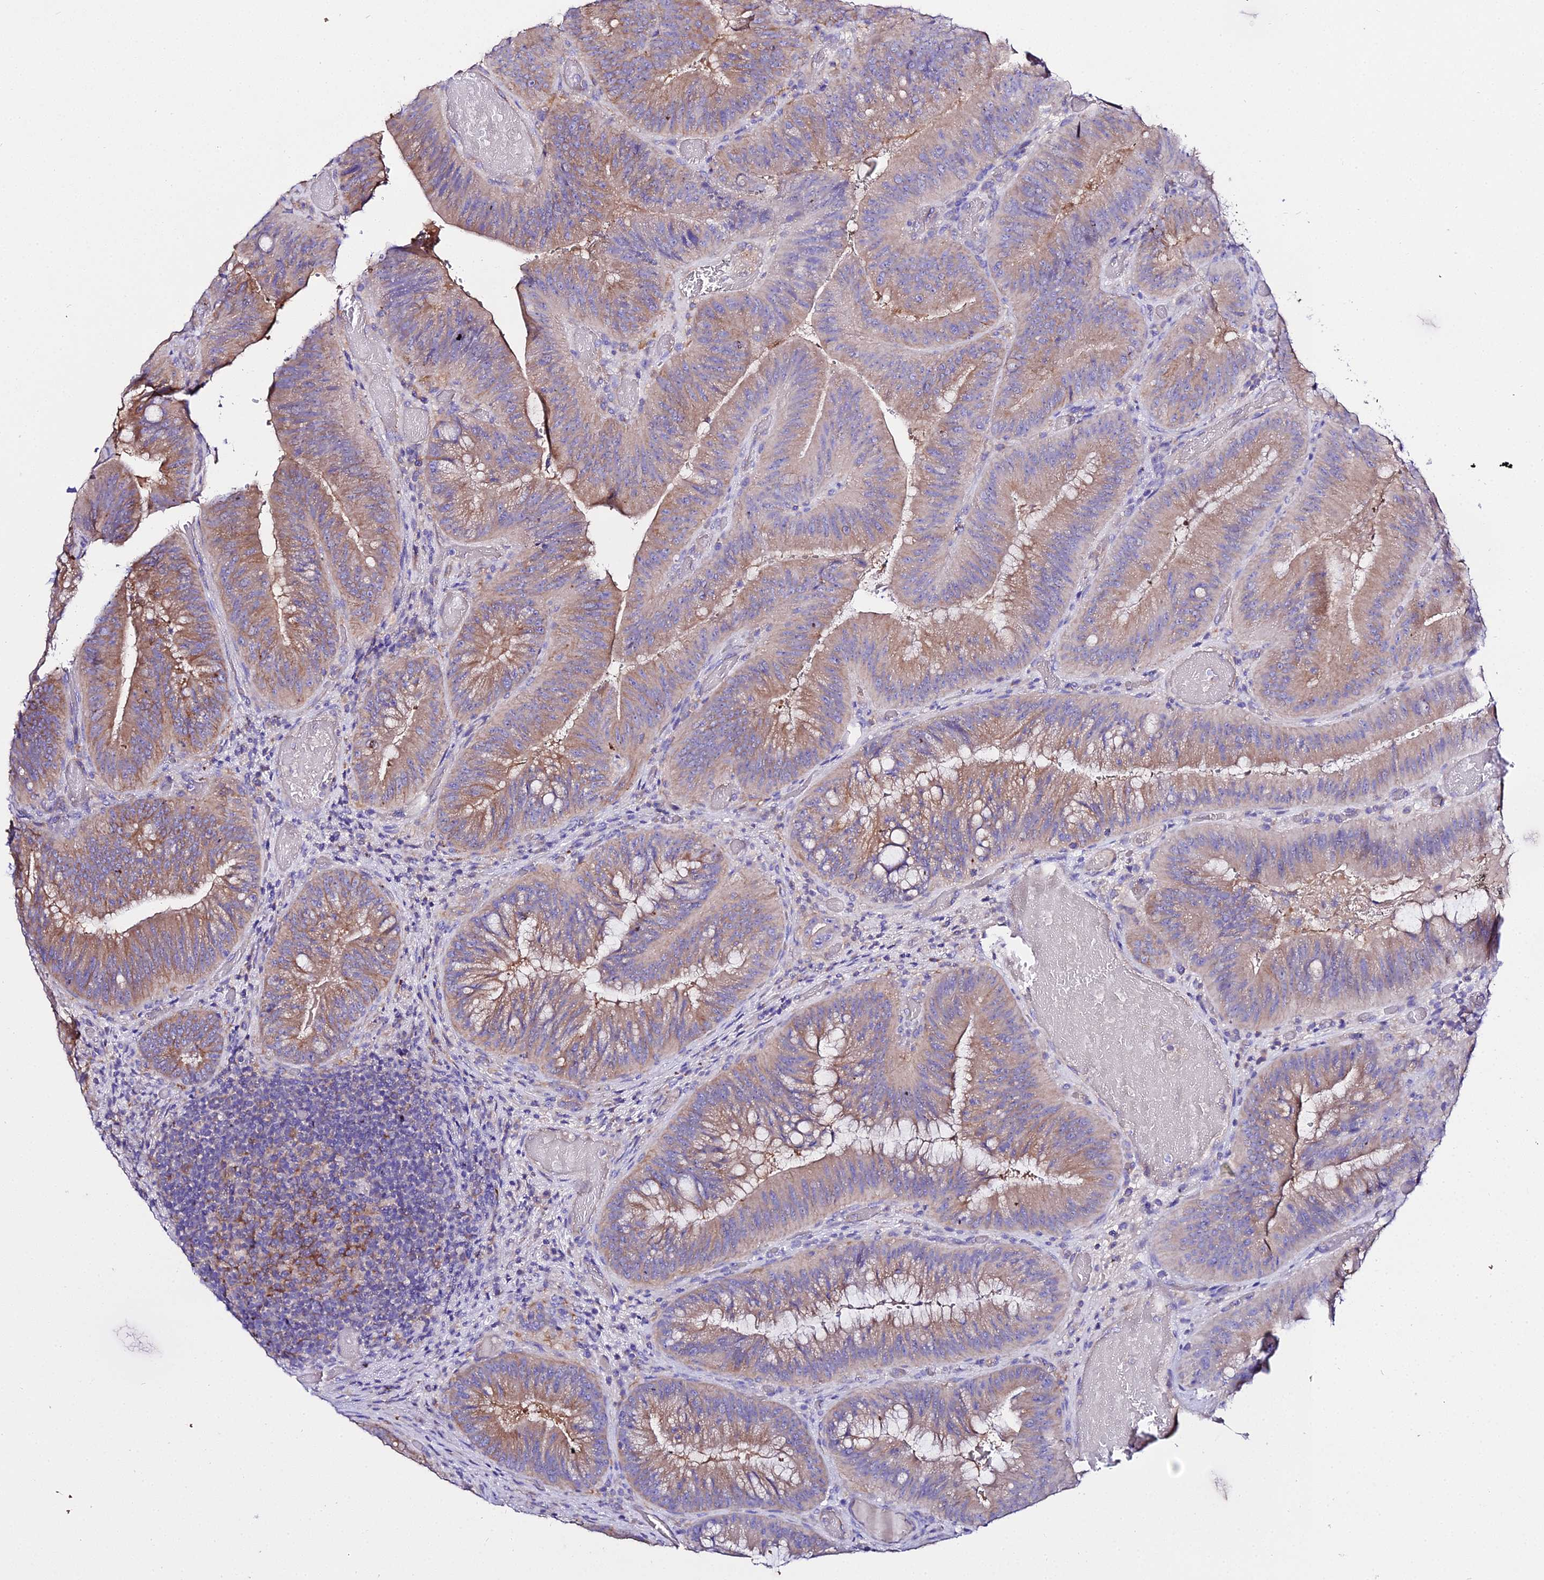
{"staining": {"intensity": "moderate", "quantity": "25%-75%", "location": "cytoplasmic/membranous"}, "tissue": "colorectal cancer", "cell_type": "Tumor cells", "image_type": "cancer", "snomed": [{"axis": "morphology", "description": "Adenocarcinoma, NOS"}, {"axis": "topography", "description": "Colon"}], "caption": "Human colorectal adenocarcinoma stained with a brown dye shows moderate cytoplasmic/membranous positive staining in about 25%-75% of tumor cells.", "gene": "TUBA3D", "patient": {"sex": "female", "age": 43}}